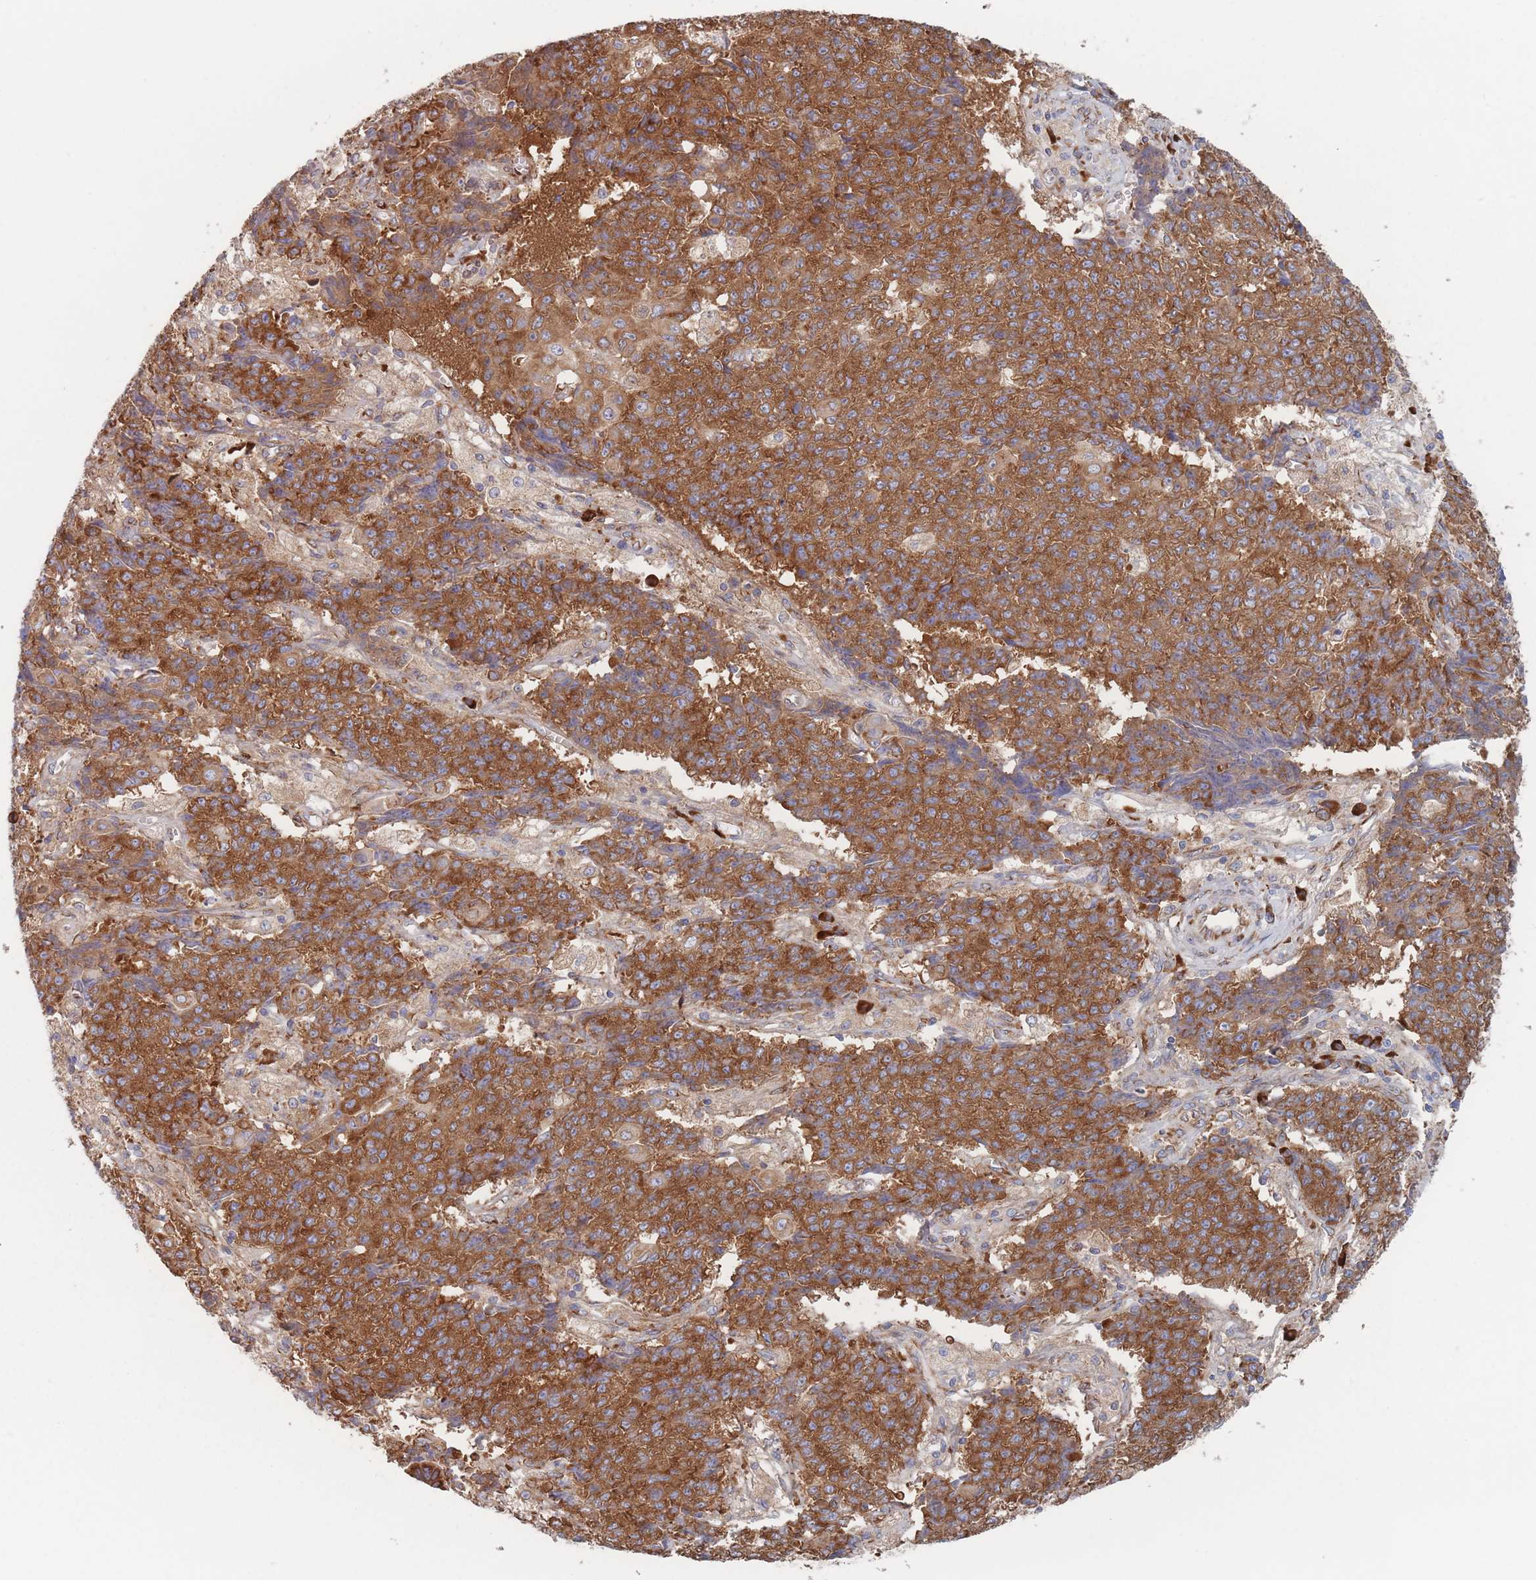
{"staining": {"intensity": "strong", "quantity": ">75%", "location": "cytoplasmic/membranous"}, "tissue": "ovarian cancer", "cell_type": "Tumor cells", "image_type": "cancer", "snomed": [{"axis": "morphology", "description": "Carcinoma, endometroid"}, {"axis": "topography", "description": "Ovary"}], "caption": "Protein analysis of ovarian cancer tissue exhibits strong cytoplasmic/membranous staining in approximately >75% of tumor cells.", "gene": "EEF1B2", "patient": {"sex": "female", "age": 42}}